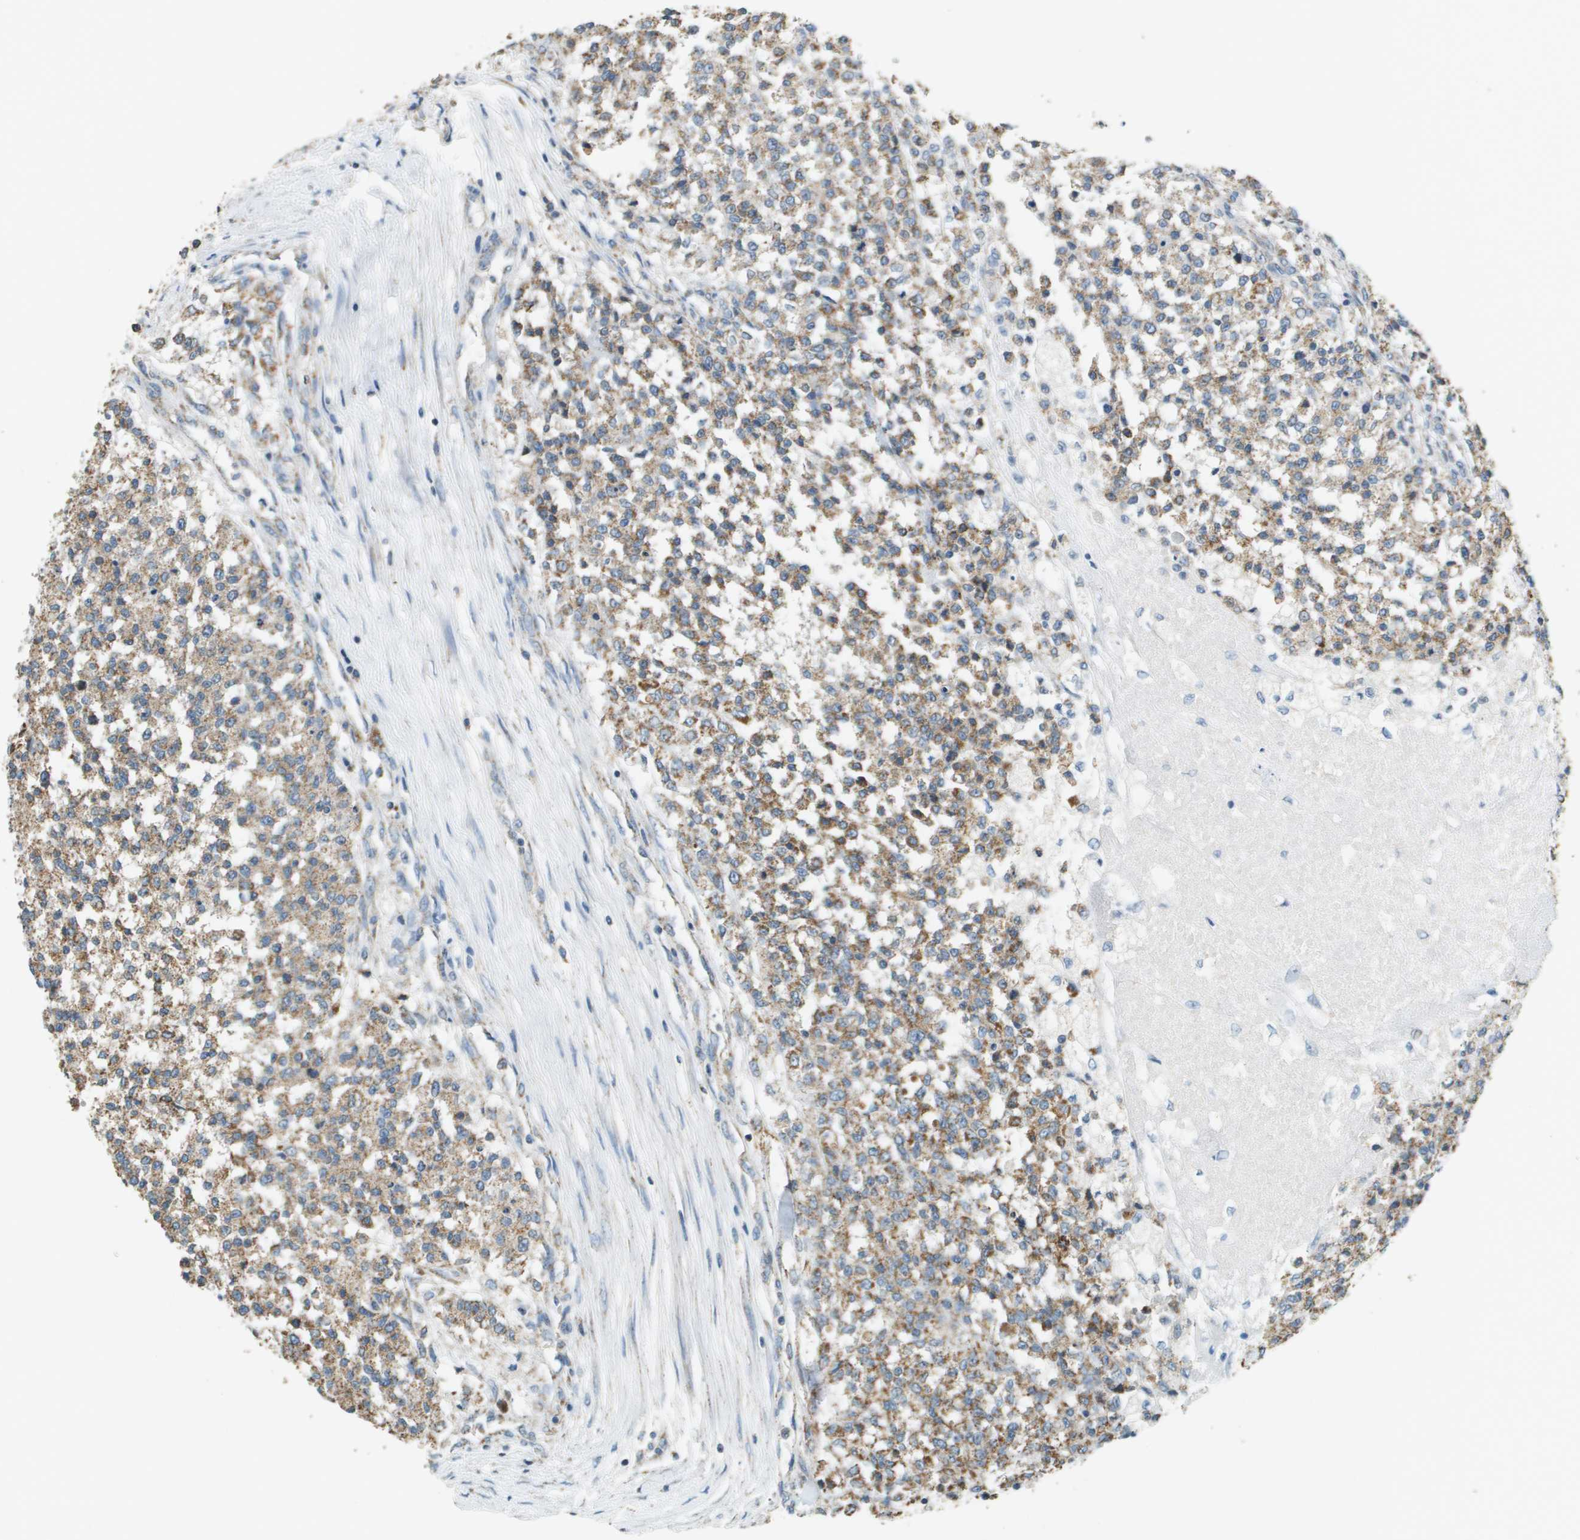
{"staining": {"intensity": "moderate", "quantity": ">75%", "location": "cytoplasmic/membranous"}, "tissue": "testis cancer", "cell_type": "Tumor cells", "image_type": "cancer", "snomed": [{"axis": "morphology", "description": "Seminoma, NOS"}, {"axis": "topography", "description": "Testis"}], "caption": "Immunohistochemical staining of human seminoma (testis) reveals medium levels of moderate cytoplasmic/membranous protein positivity in approximately >75% of tumor cells.", "gene": "FH", "patient": {"sex": "male", "age": 59}}